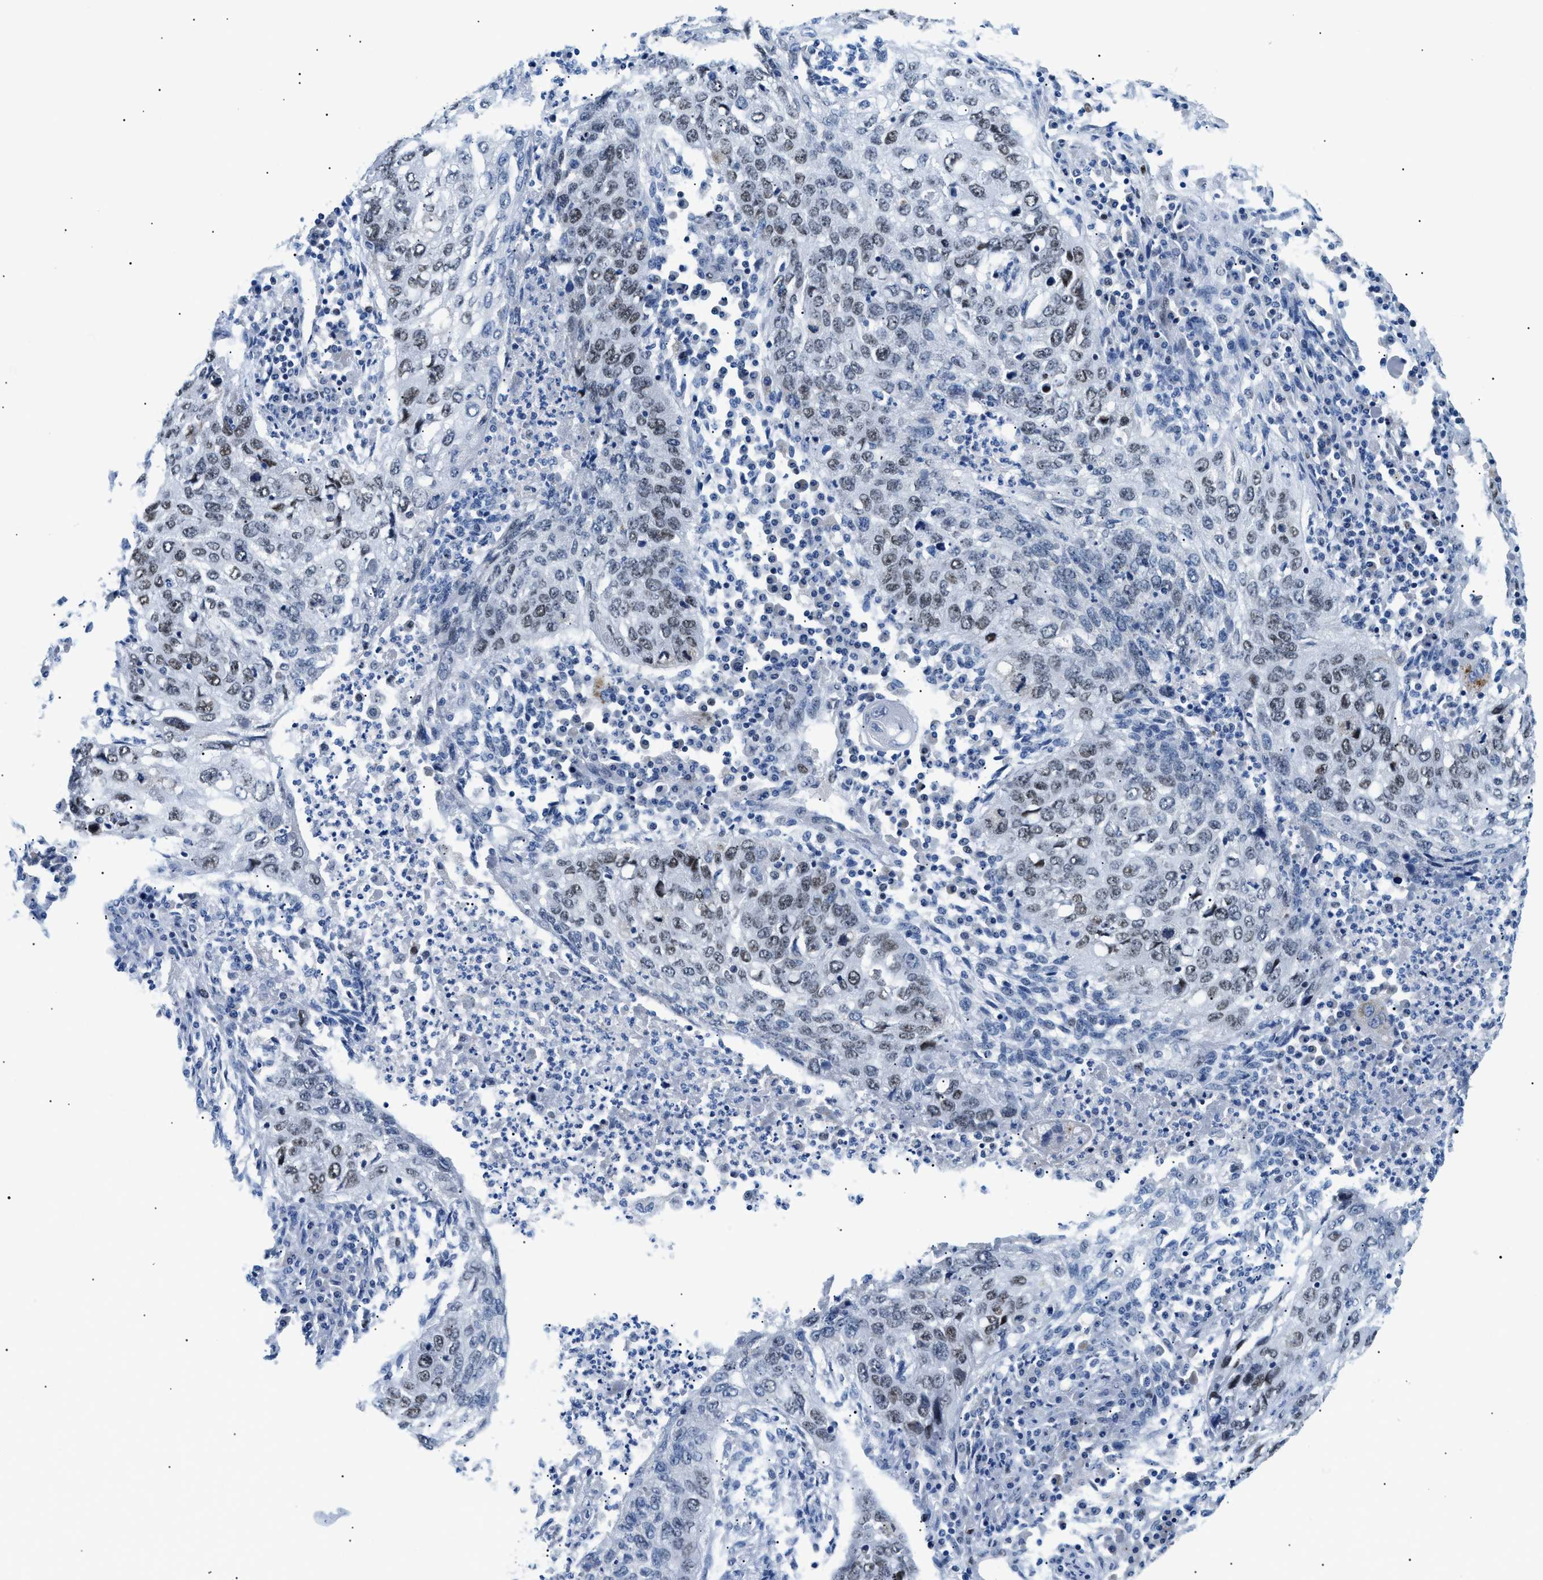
{"staining": {"intensity": "weak", "quantity": ">75%", "location": "nuclear"}, "tissue": "lung cancer", "cell_type": "Tumor cells", "image_type": "cancer", "snomed": [{"axis": "morphology", "description": "Squamous cell carcinoma, NOS"}, {"axis": "topography", "description": "Lung"}], "caption": "Tumor cells display low levels of weak nuclear expression in approximately >75% of cells in lung cancer.", "gene": "SMARCC1", "patient": {"sex": "female", "age": 63}}